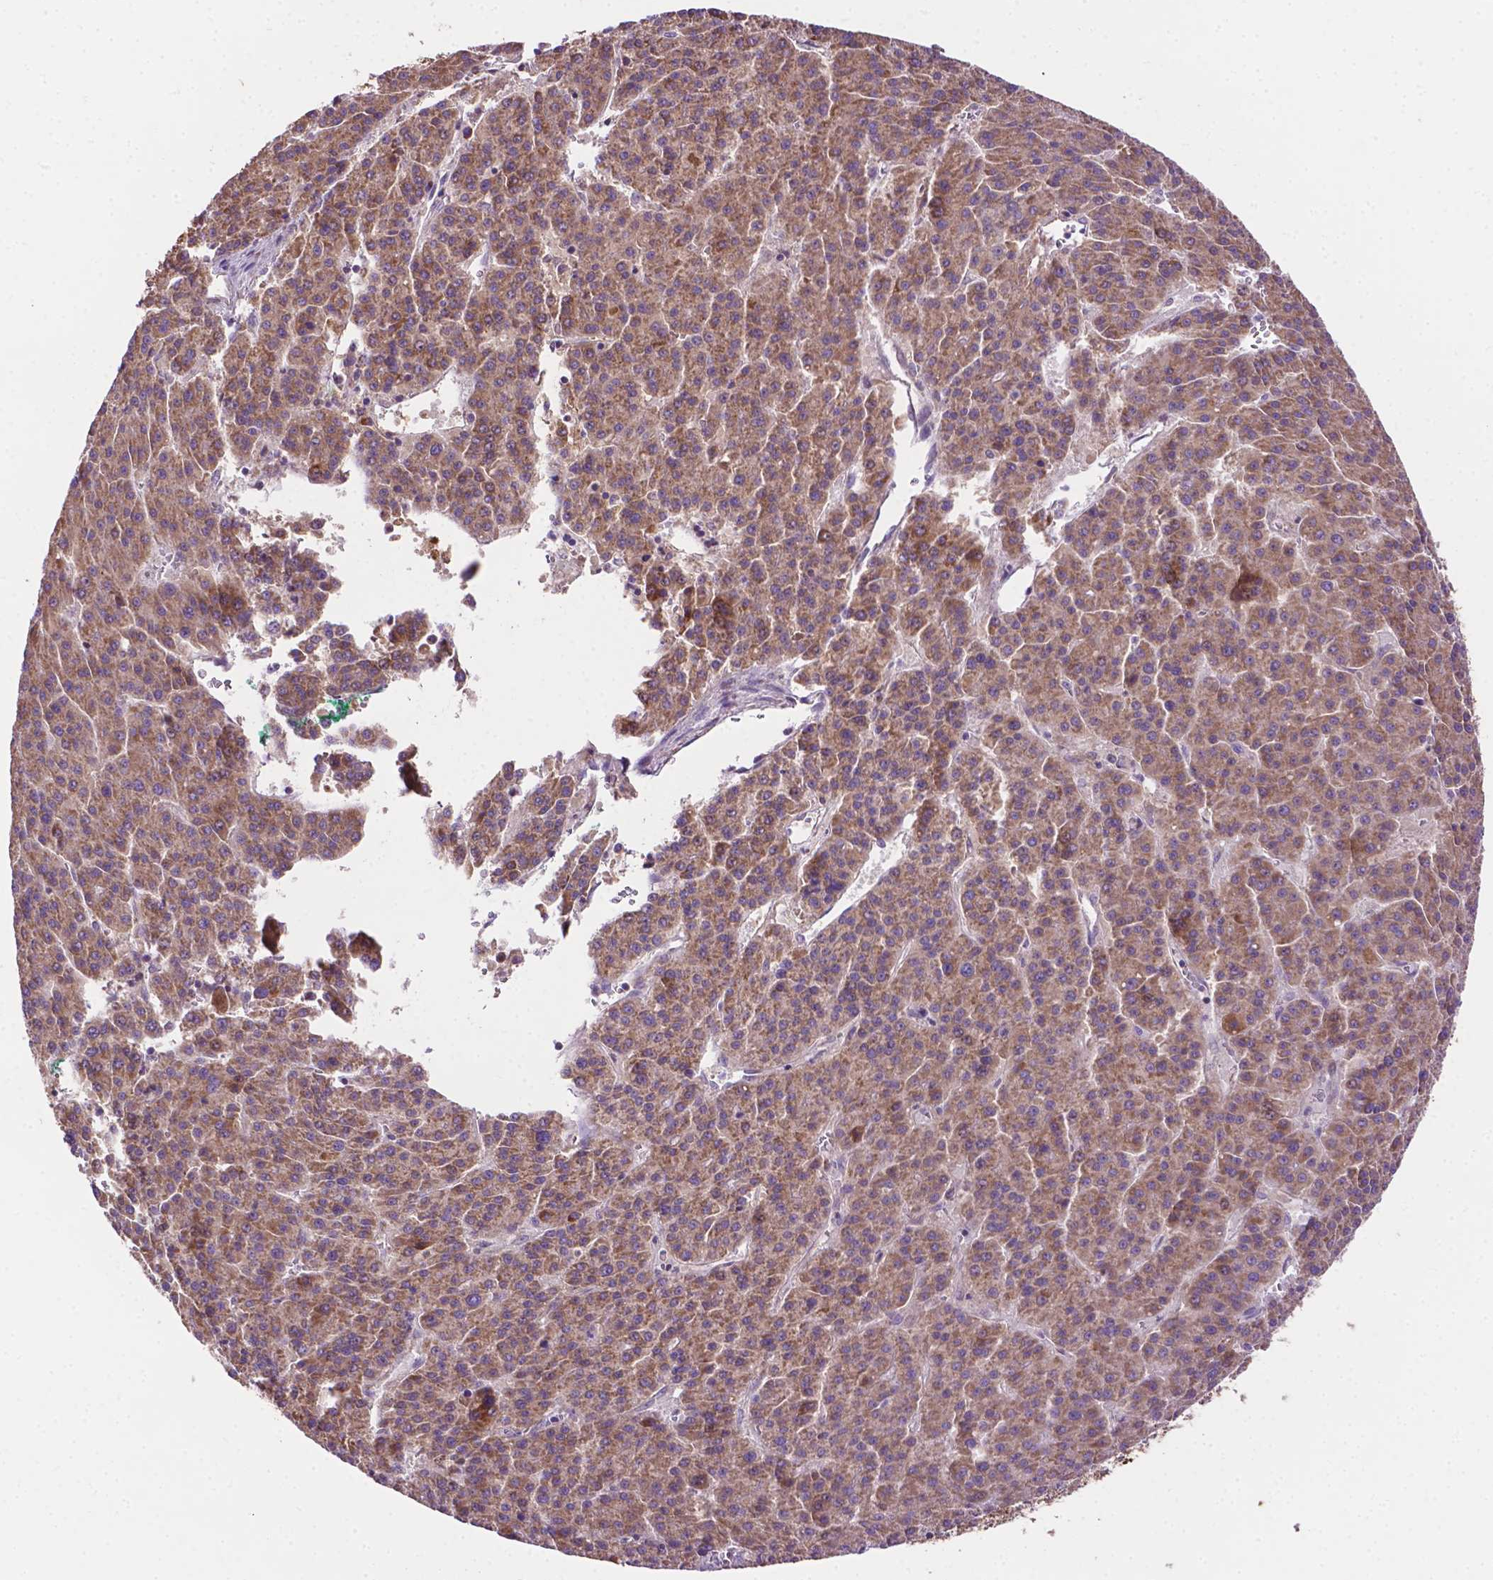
{"staining": {"intensity": "moderate", "quantity": ">75%", "location": "cytoplasmic/membranous"}, "tissue": "liver cancer", "cell_type": "Tumor cells", "image_type": "cancer", "snomed": [{"axis": "morphology", "description": "Carcinoma, Hepatocellular, NOS"}, {"axis": "topography", "description": "Liver"}], "caption": "Immunohistochemistry histopathology image of neoplastic tissue: hepatocellular carcinoma (liver) stained using IHC exhibits medium levels of moderate protein expression localized specifically in the cytoplasmic/membranous of tumor cells, appearing as a cytoplasmic/membranous brown color.", "gene": "ILVBL", "patient": {"sex": "female", "age": 58}}